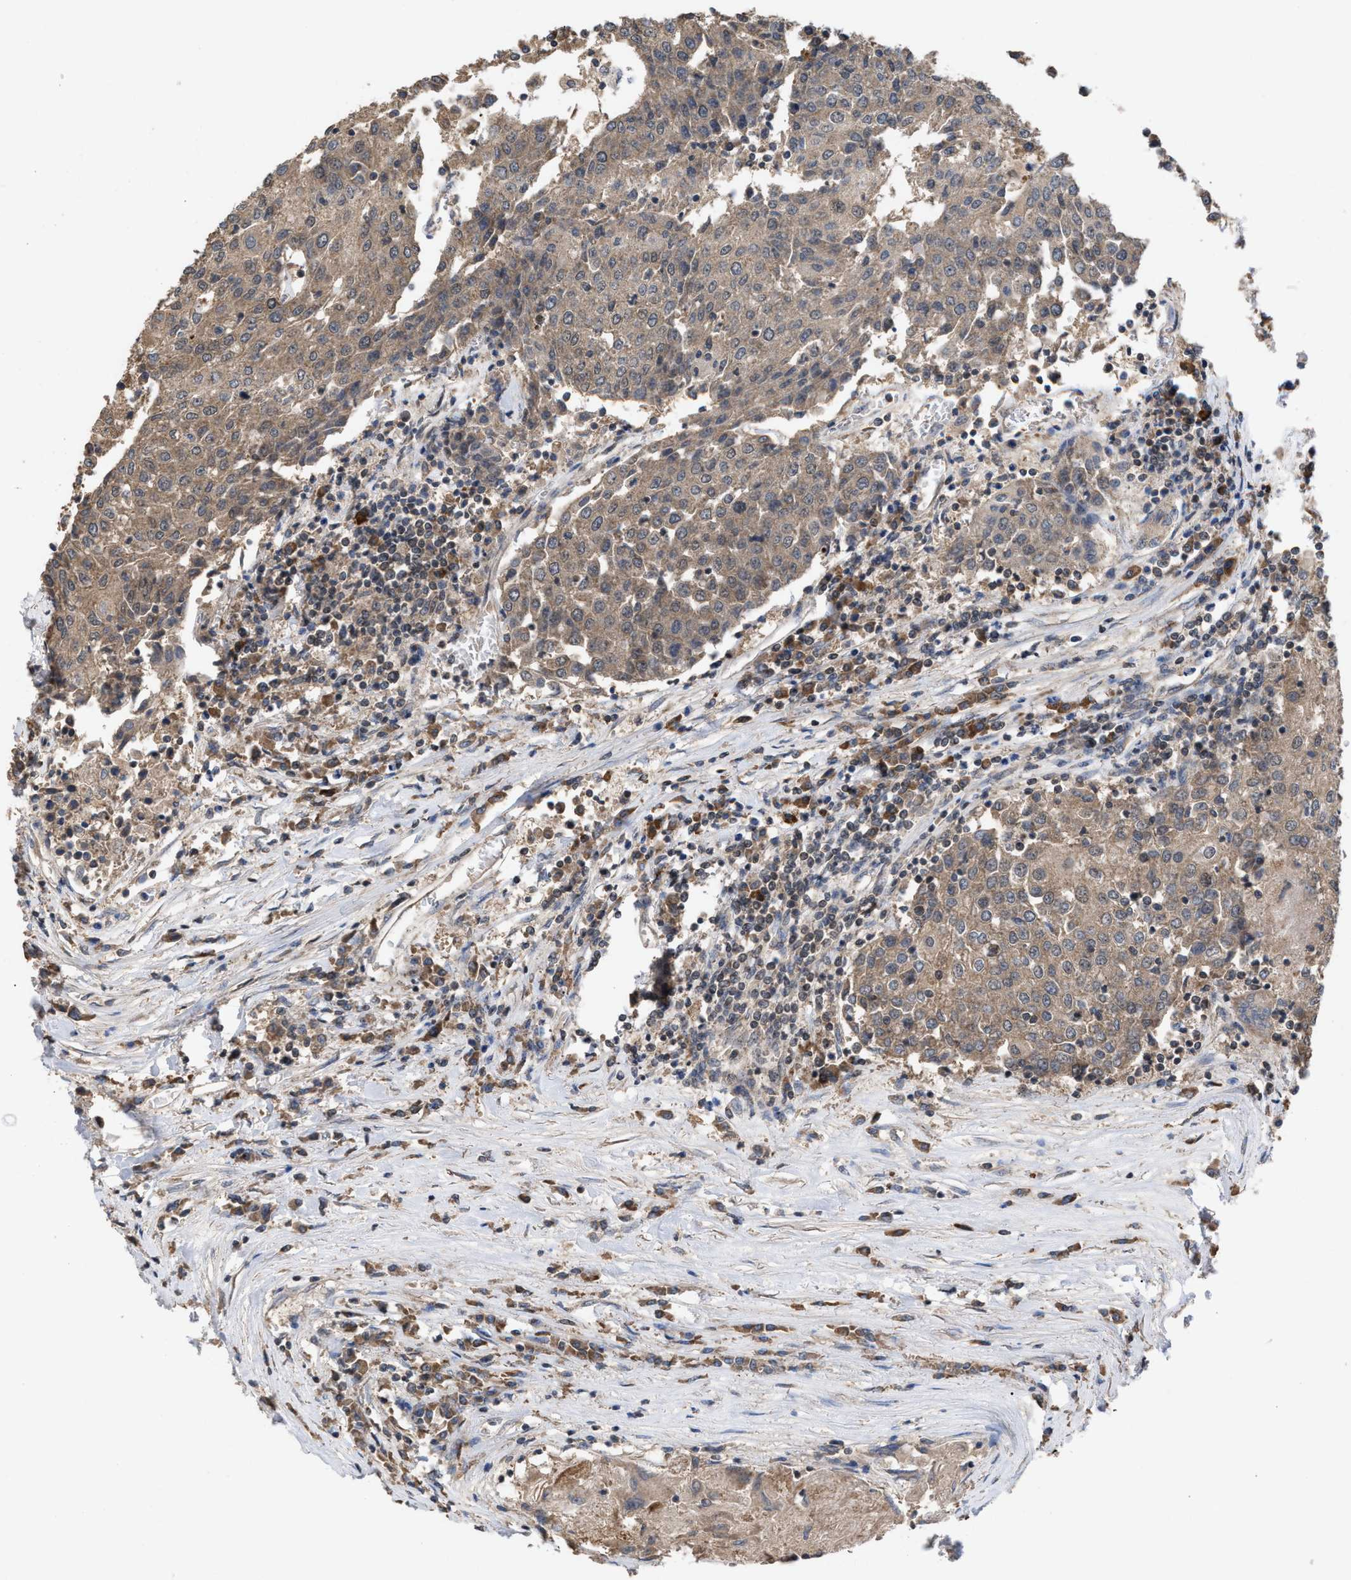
{"staining": {"intensity": "weak", "quantity": ">75%", "location": "cytoplasmic/membranous"}, "tissue": "urothelial cancer", "cell_type": "Tumor cells", "image_type": "cancer", "snomed": [{"axis": "morphology", "description": "Urothelial carcinoma, High grade"}, {"axis": "topography", "description": "Urinary bladder"}], "caption": "A brown stain highlights weak cytoplasmic/membranous positivity of a protein in urothelial carcinoma (high-grade) tumor cells.", "gene": "C9orf78", "patient": {"sex": "female", "age": 85}}